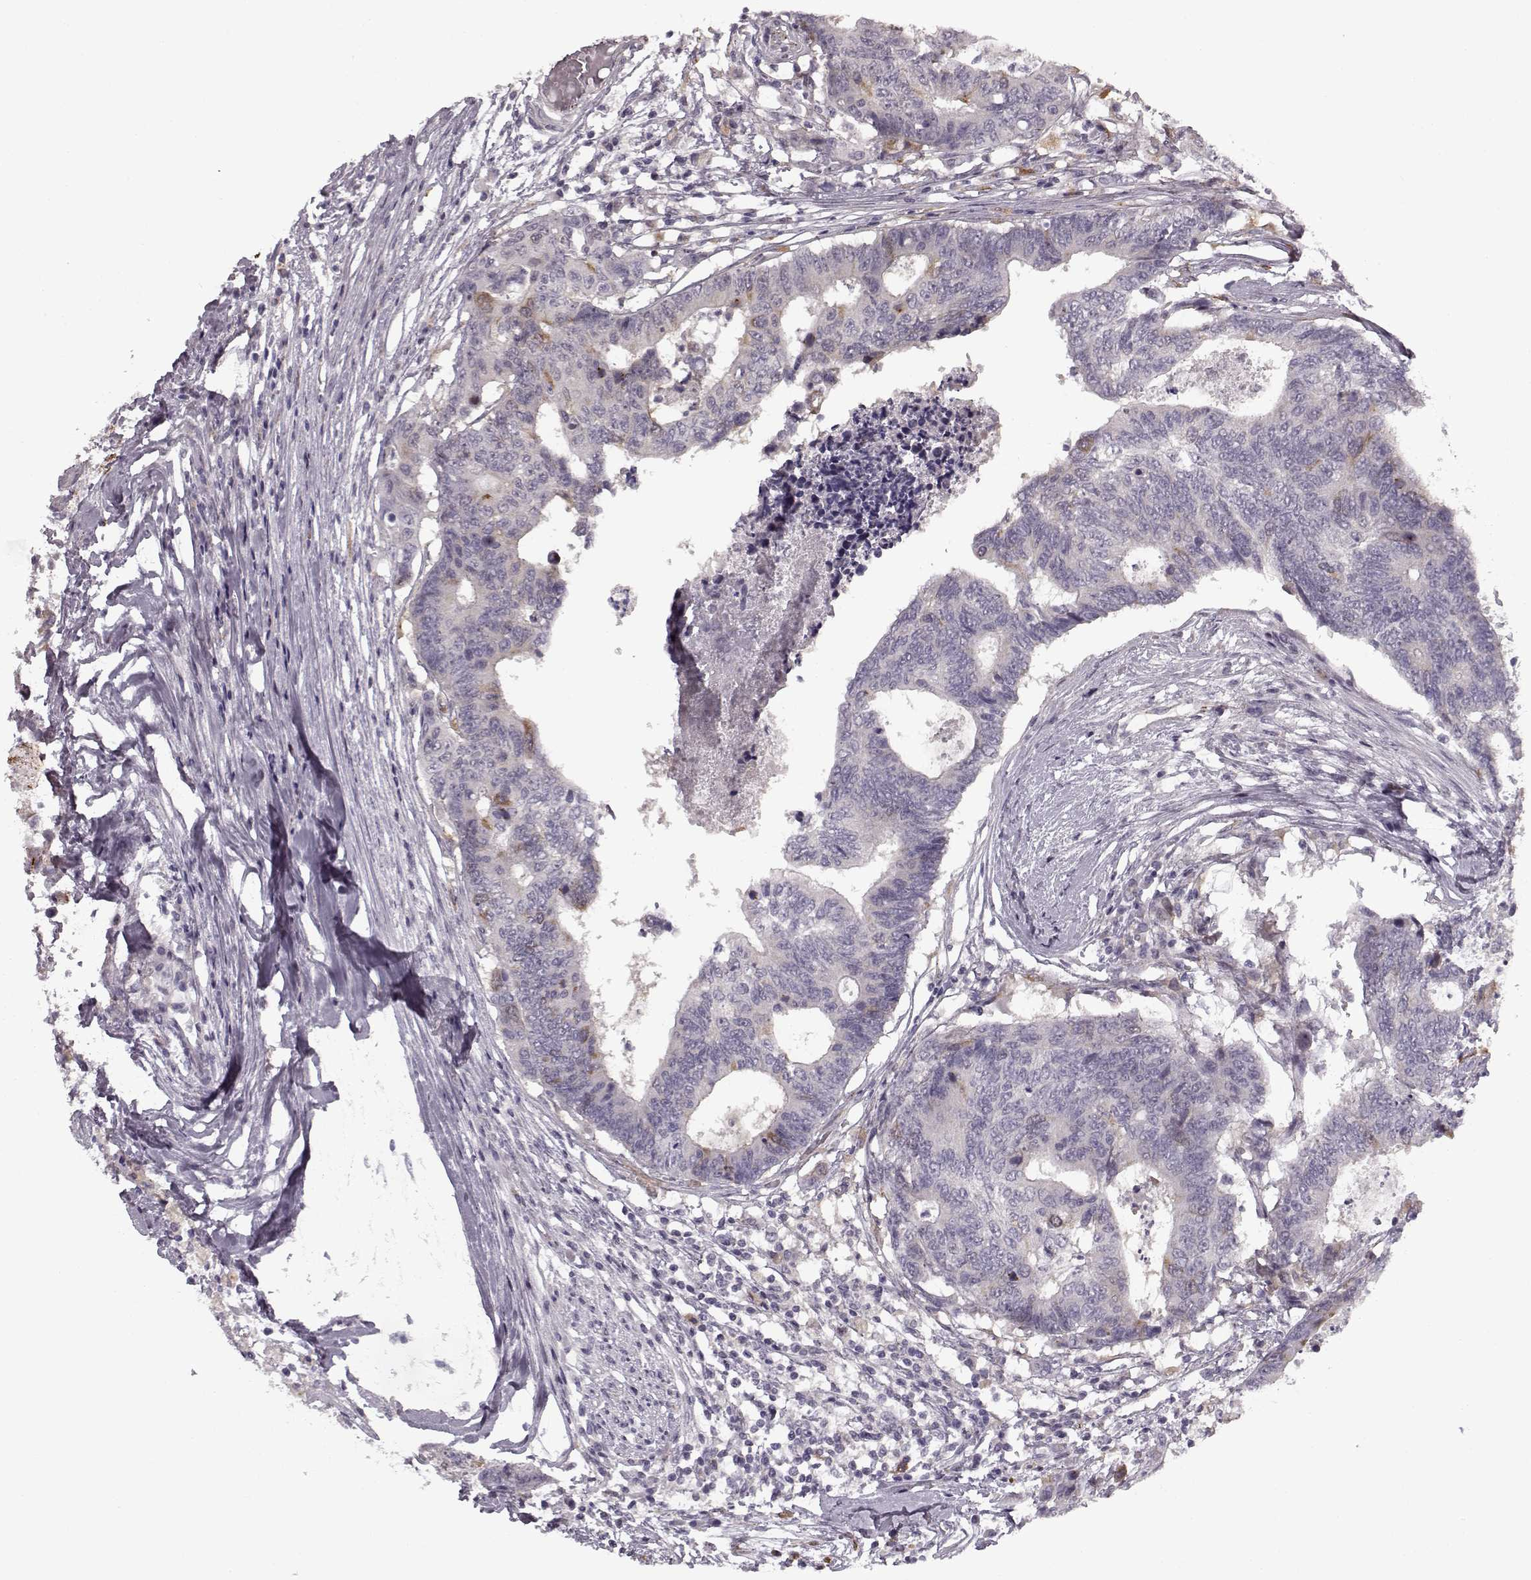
{"staining": {"intensity": "weak", "quantity": "<25%", "location": "cytoplasmic/membranous"}, "tissue": "colorectal cancer", "cell_type": "Tumor cells", "image_type": "cancer", "snomed": [{"axis": "morphology", "description": "Adenocarcinoma, NOS"}, {"axis": "topography", "description": "Colon"}], "caption": "The image reveals no significant staining in tumor cells of adenocarcinoma (colorectal).", "gene": "HMMR", "patient": {"sex": "female", "age": 48}}